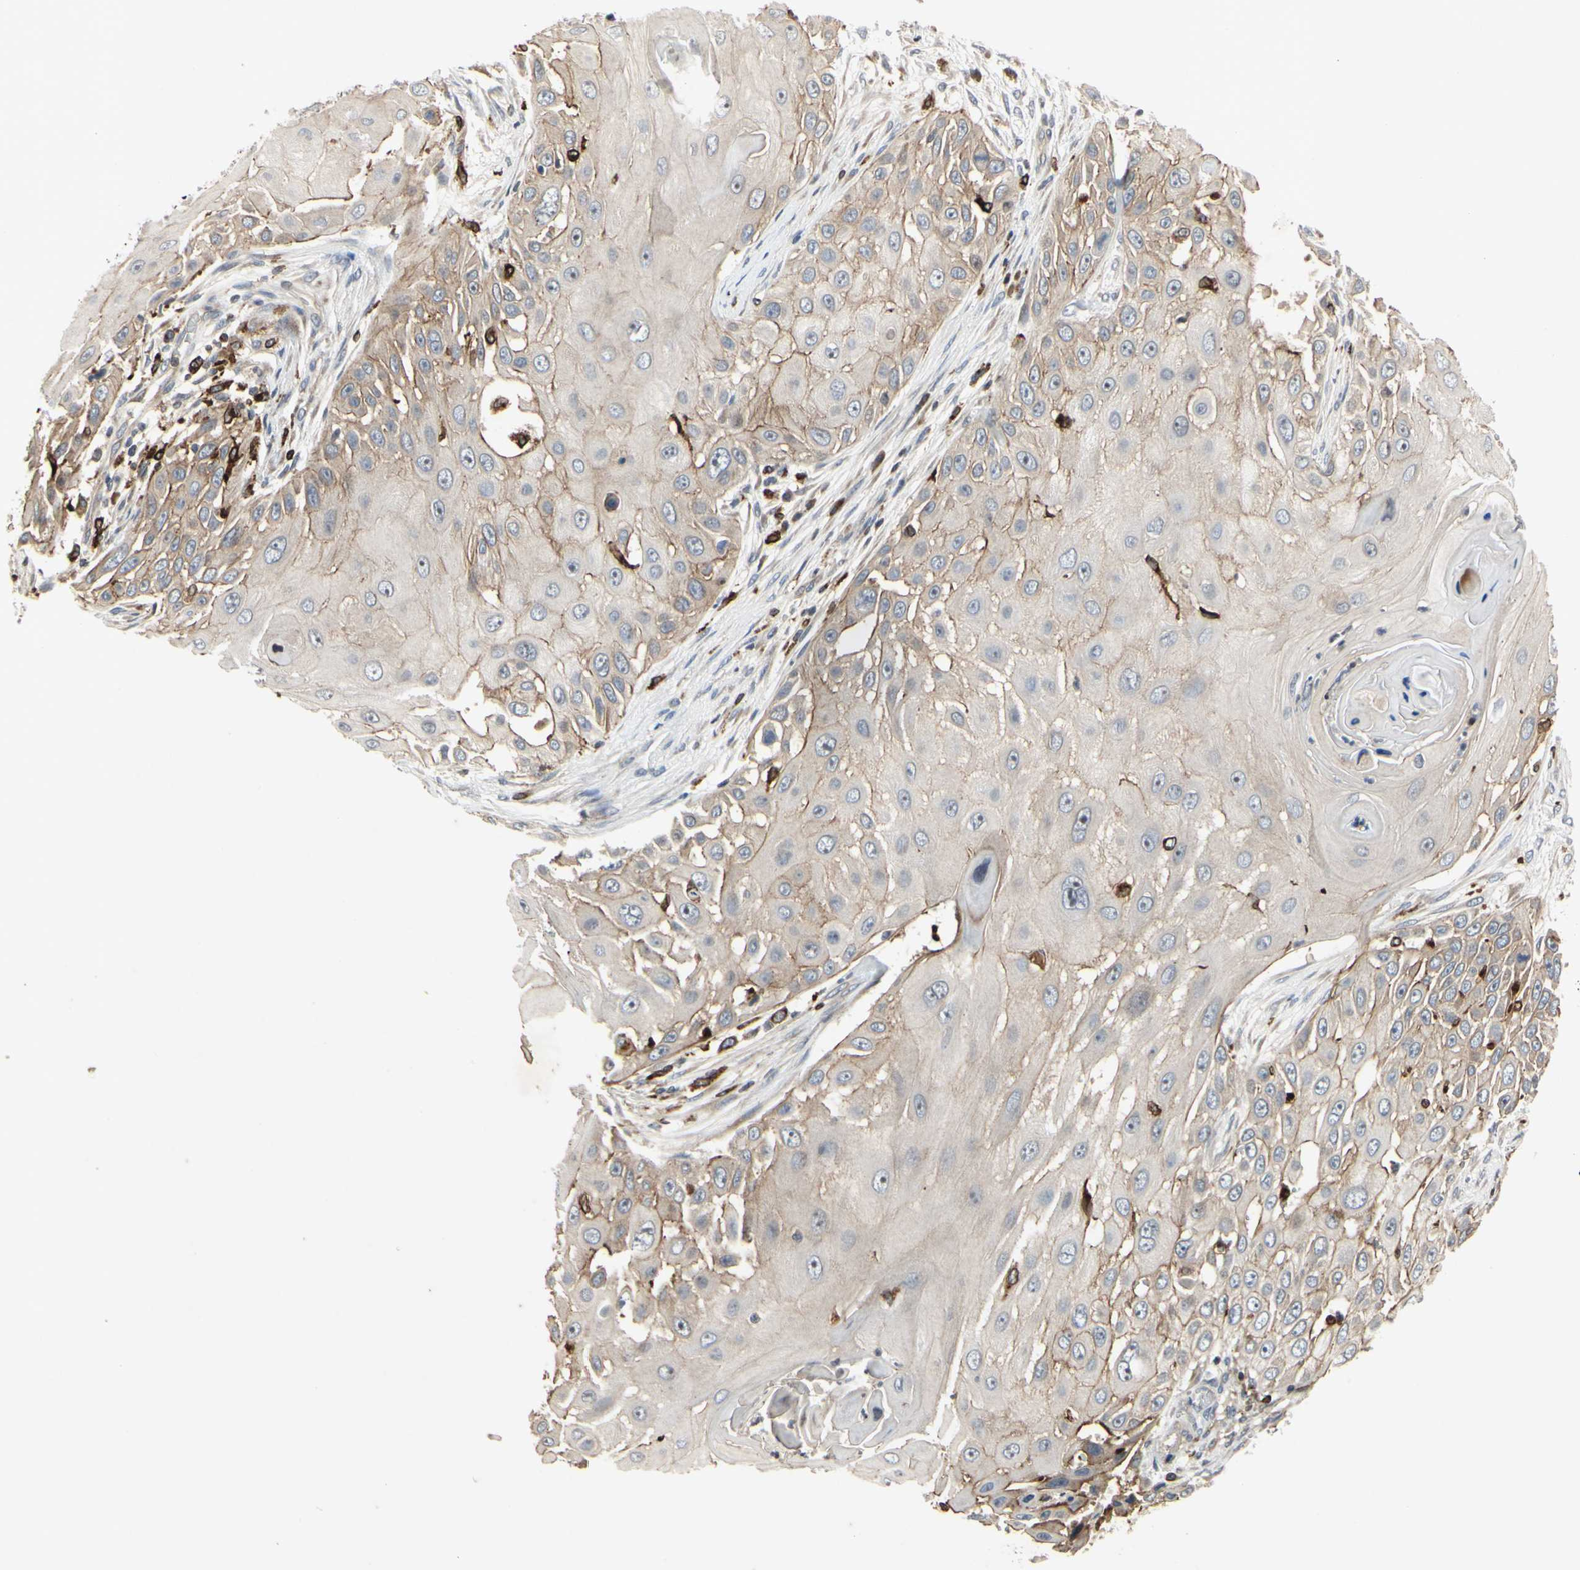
{"staining": {"intensity": "weak", "quantity": ">75%", "location": "cytoplasmic/membranous"}, "tissue": "skin cancer", "cell_type": "Tumor cells", "image_type": "cancer", "snomed": [{"axis": "morphology", "description": "Squamous cell carcinoma, NOS"}, {"axis": "topography", "description": "Skin"}], "caption": "Weak cytoplasmic/membranous expression is seen in about >75% of tumor cells in skin cancer (squamous cell carcinoma). (DAB = brown stain, brightfield microscopy at high magnification).", "gene": "PLXNA2", "patient": {"sex": "female", "age": 44}}